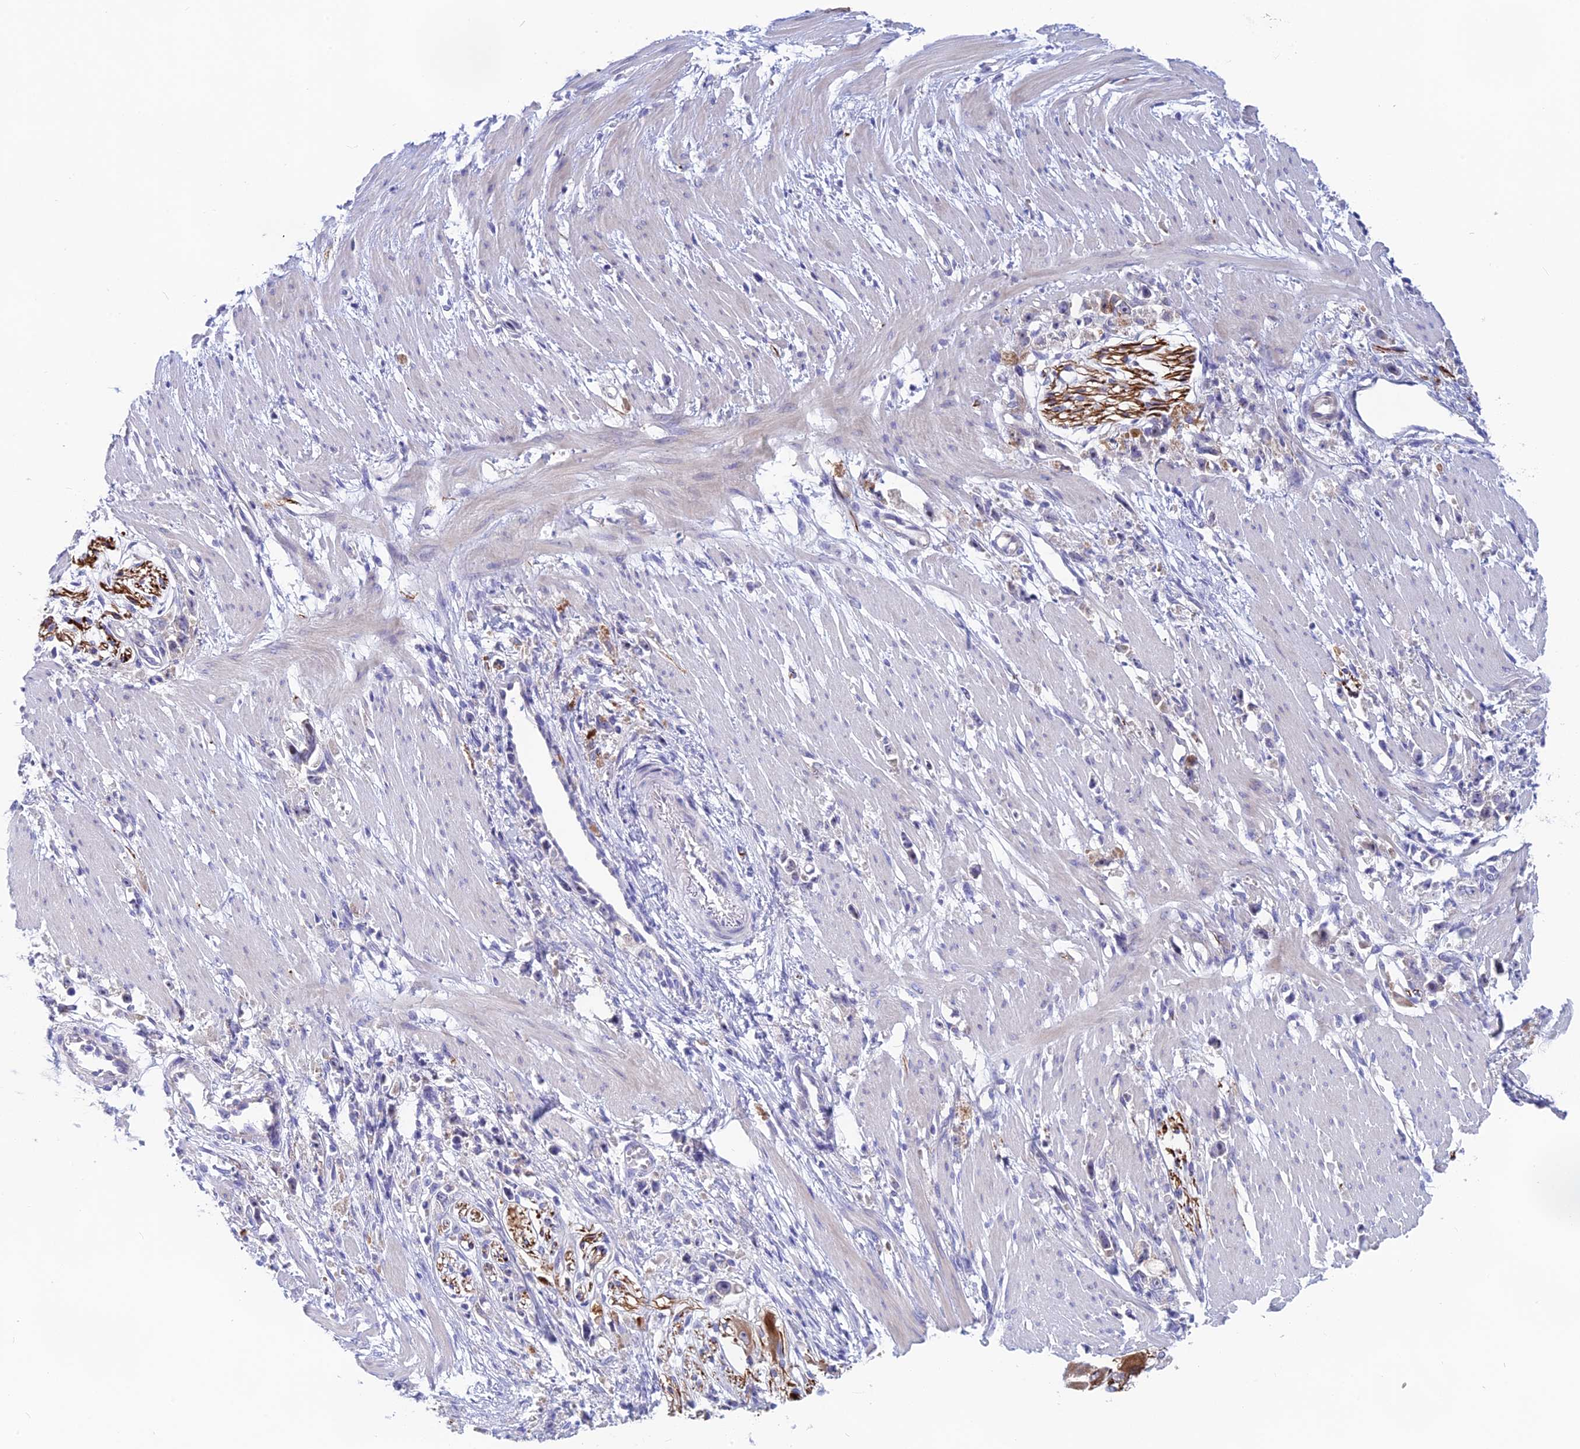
{"staining": {"intensity": "moderate", "quantity": "<25%", "location": "cytoplasmic/membranous"}, "tissue": "stomach cancer", "cell_type": "Tumor cells", "image_type": "cancer", "snomed": [{"axis": "morphology", "description": "Adenocarcinoma, NOS"}, {"axis": "topography", "description": "Stomach"}], "caption": "Immunohistochemistry (IHC) of human adenocarcinoma (stomach) shows low levels of moderate cytoplasmic/membranous expression in approximately <25% of tumor cells. The staining is performed using DAB (3,3'-diaminobenzidine) brown chromogen to label protein expression. The nuclei are counter-stained blue using hematoxylin.", "gene": "TENT4B", "patient": {"sex": "female", "age": 59}}